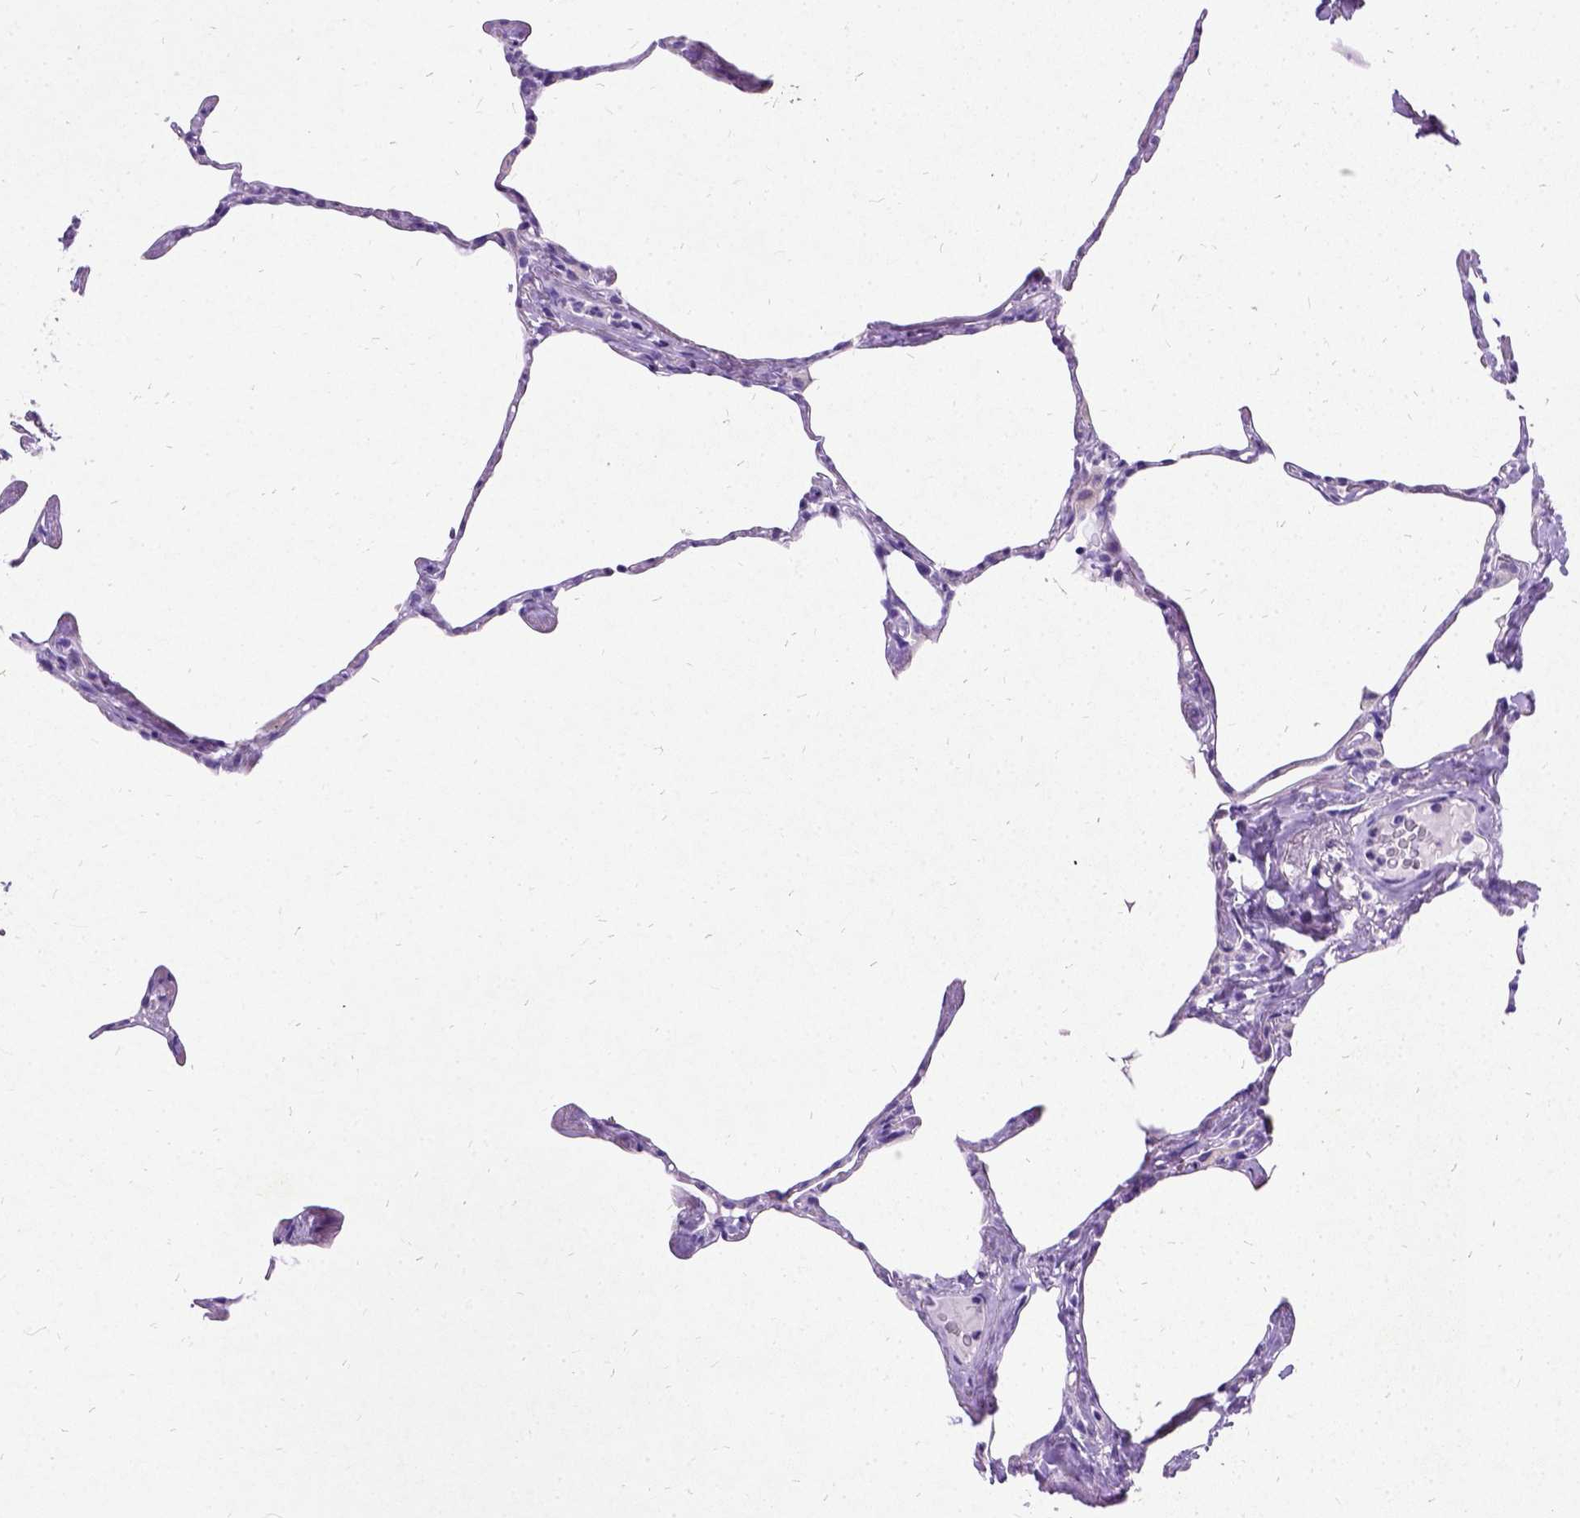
{"staining": {"intensity": "negative", "quantity": "none", "location": "none"}, "tissue": "lung", "cell_type": "Alveolar cells", "image_type": "normal", "snomed": [{"axis": "morphology", "description": "Normal tissue, NOS"}, {"axis": "topography", "description": "Lung"}], "caption": "Immunohistochemical staining of benign lung exhibits no significant positivity in alveolar cells. (DAB immunohistochemistry (IHC), high magnification).", "gene": "NEUROD4", "patient": {"sex": "male", "age": 65}}